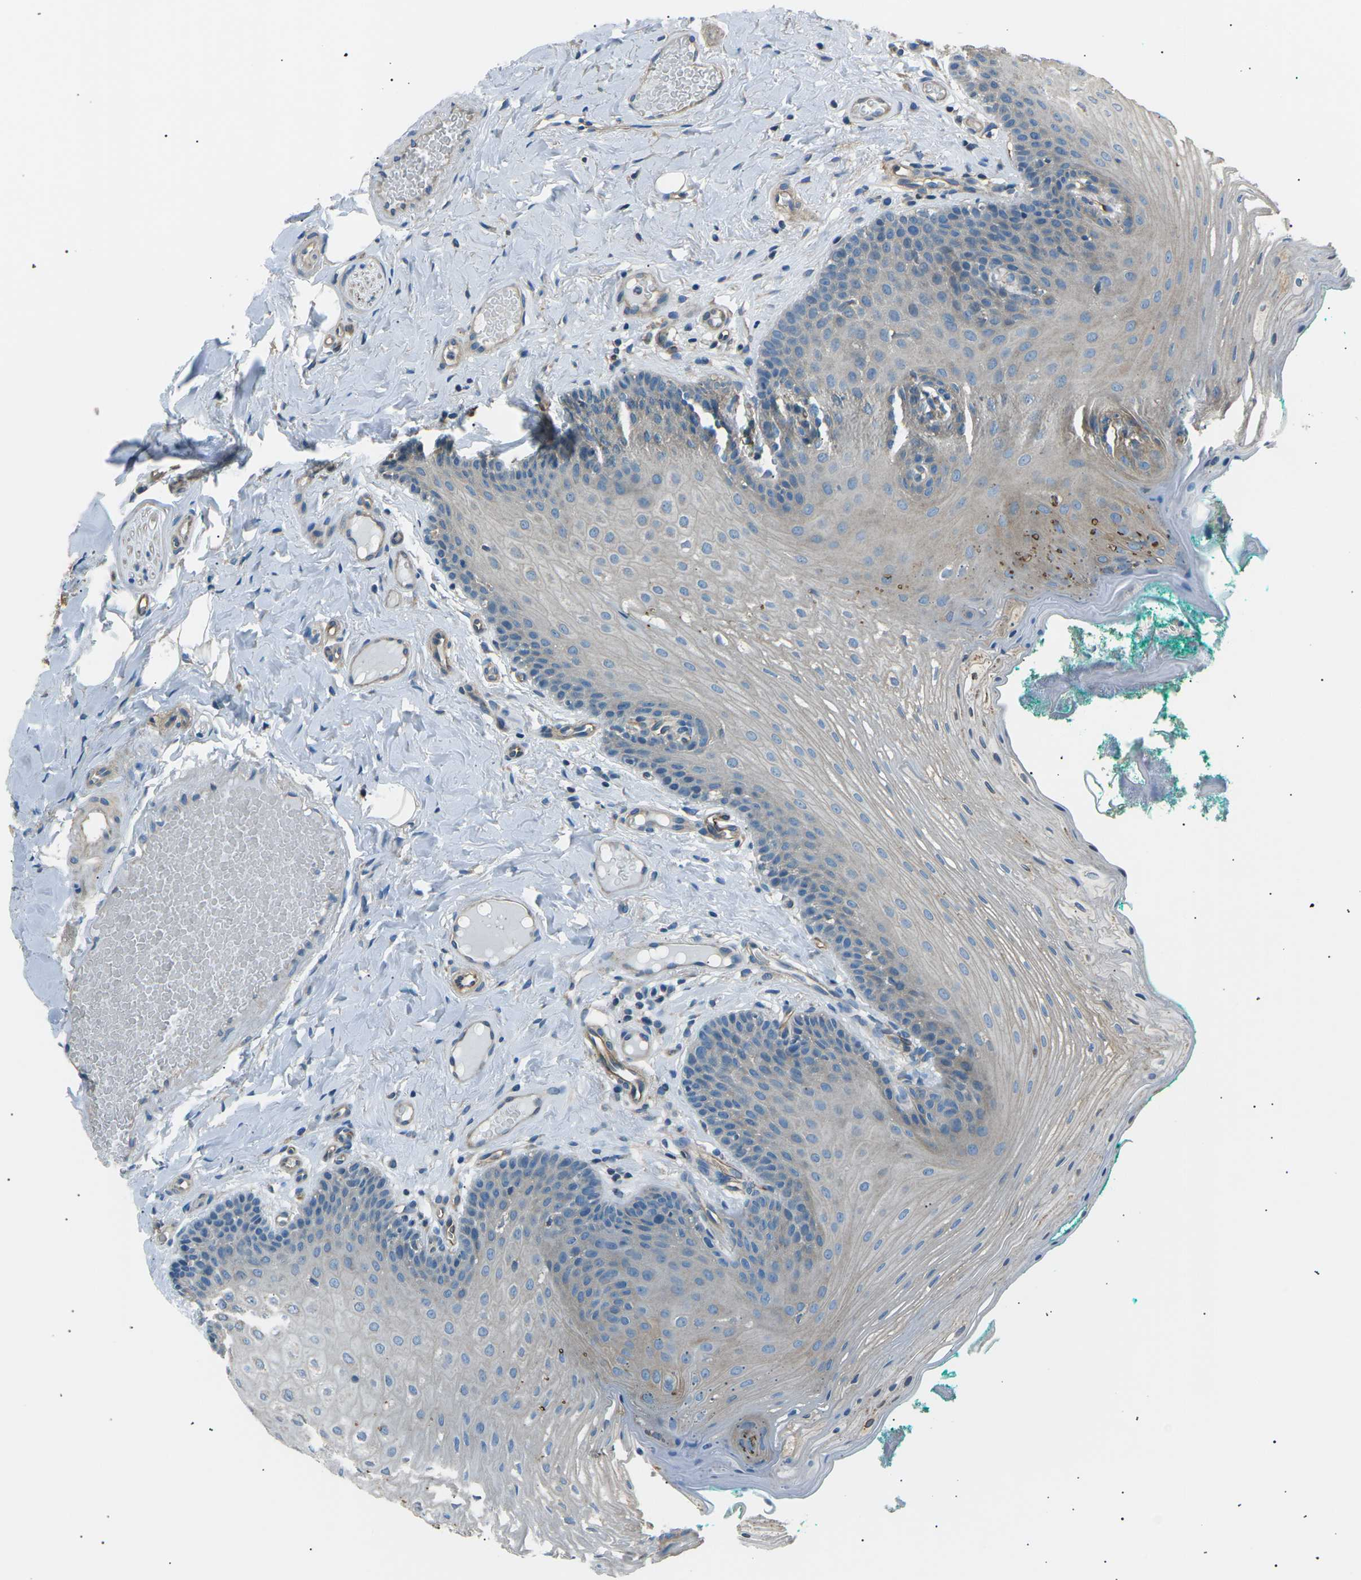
{"staining": {"intensity": "weak", "quantity": "<25%", "location": "cytoplasmic/membranous"}, "tissue": "oral mucosa", "cell_type": "Squamous epithelial cells", "image_type": "normal", "snomed": [{"axis": "morphology", "description": "Normal tissue, NOS"}, {"axis": "topography", "description": "Oral tissue"}], "caption": "High power microscopy photomicrograph of an immunohistochemistry micrograph of benign oral mucosa, revealing no significant staining in squamous epithelial cells.", "gene": "SLK", "patient": {"sex": "male", "age": 58}}